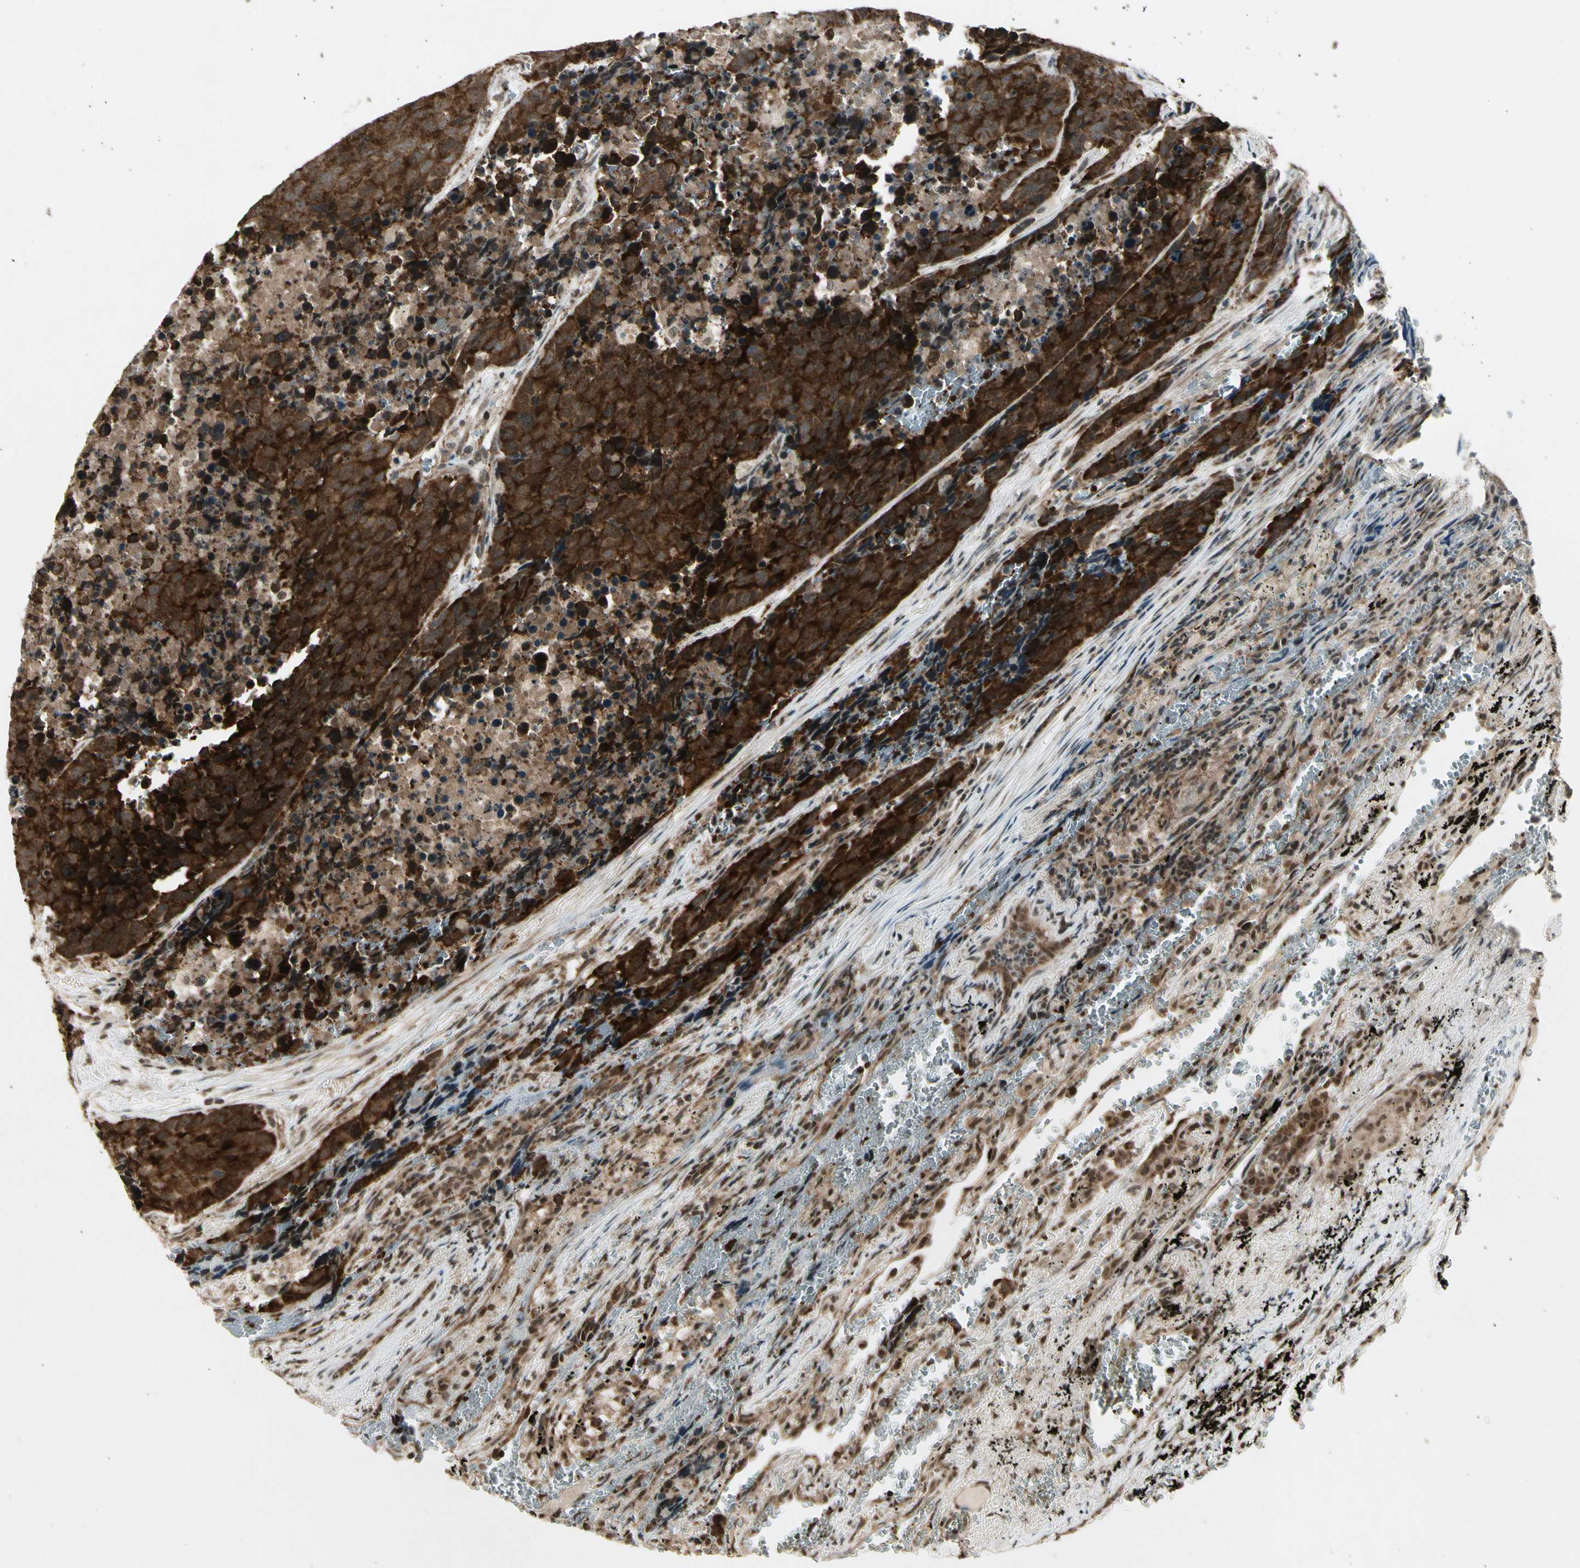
{"staining": {"intensity": "strong", "quantity": ">75%", "location": "cytoplasmic/membranous"}, "tissue": "carcinoid", "cell_type": "Tumor cells", "image_type": "cancer", "snomed": [{"axis": "morphology", "description": "Carcinoid, malignant, NOS"}, {"axis": "topography", "description": "Lung"}], "caption": "Protein analysis of carcinoid tissue exhibits strong cytoplasmic/membranous expression in about >75% of tumor cells. The protein is stained brown, and the nuclei are stained in blue (DAB IHC with brightfield microscopy, high magnification).", "gene": "SMN2", "patient": {"sex": "male", "age": 60}}